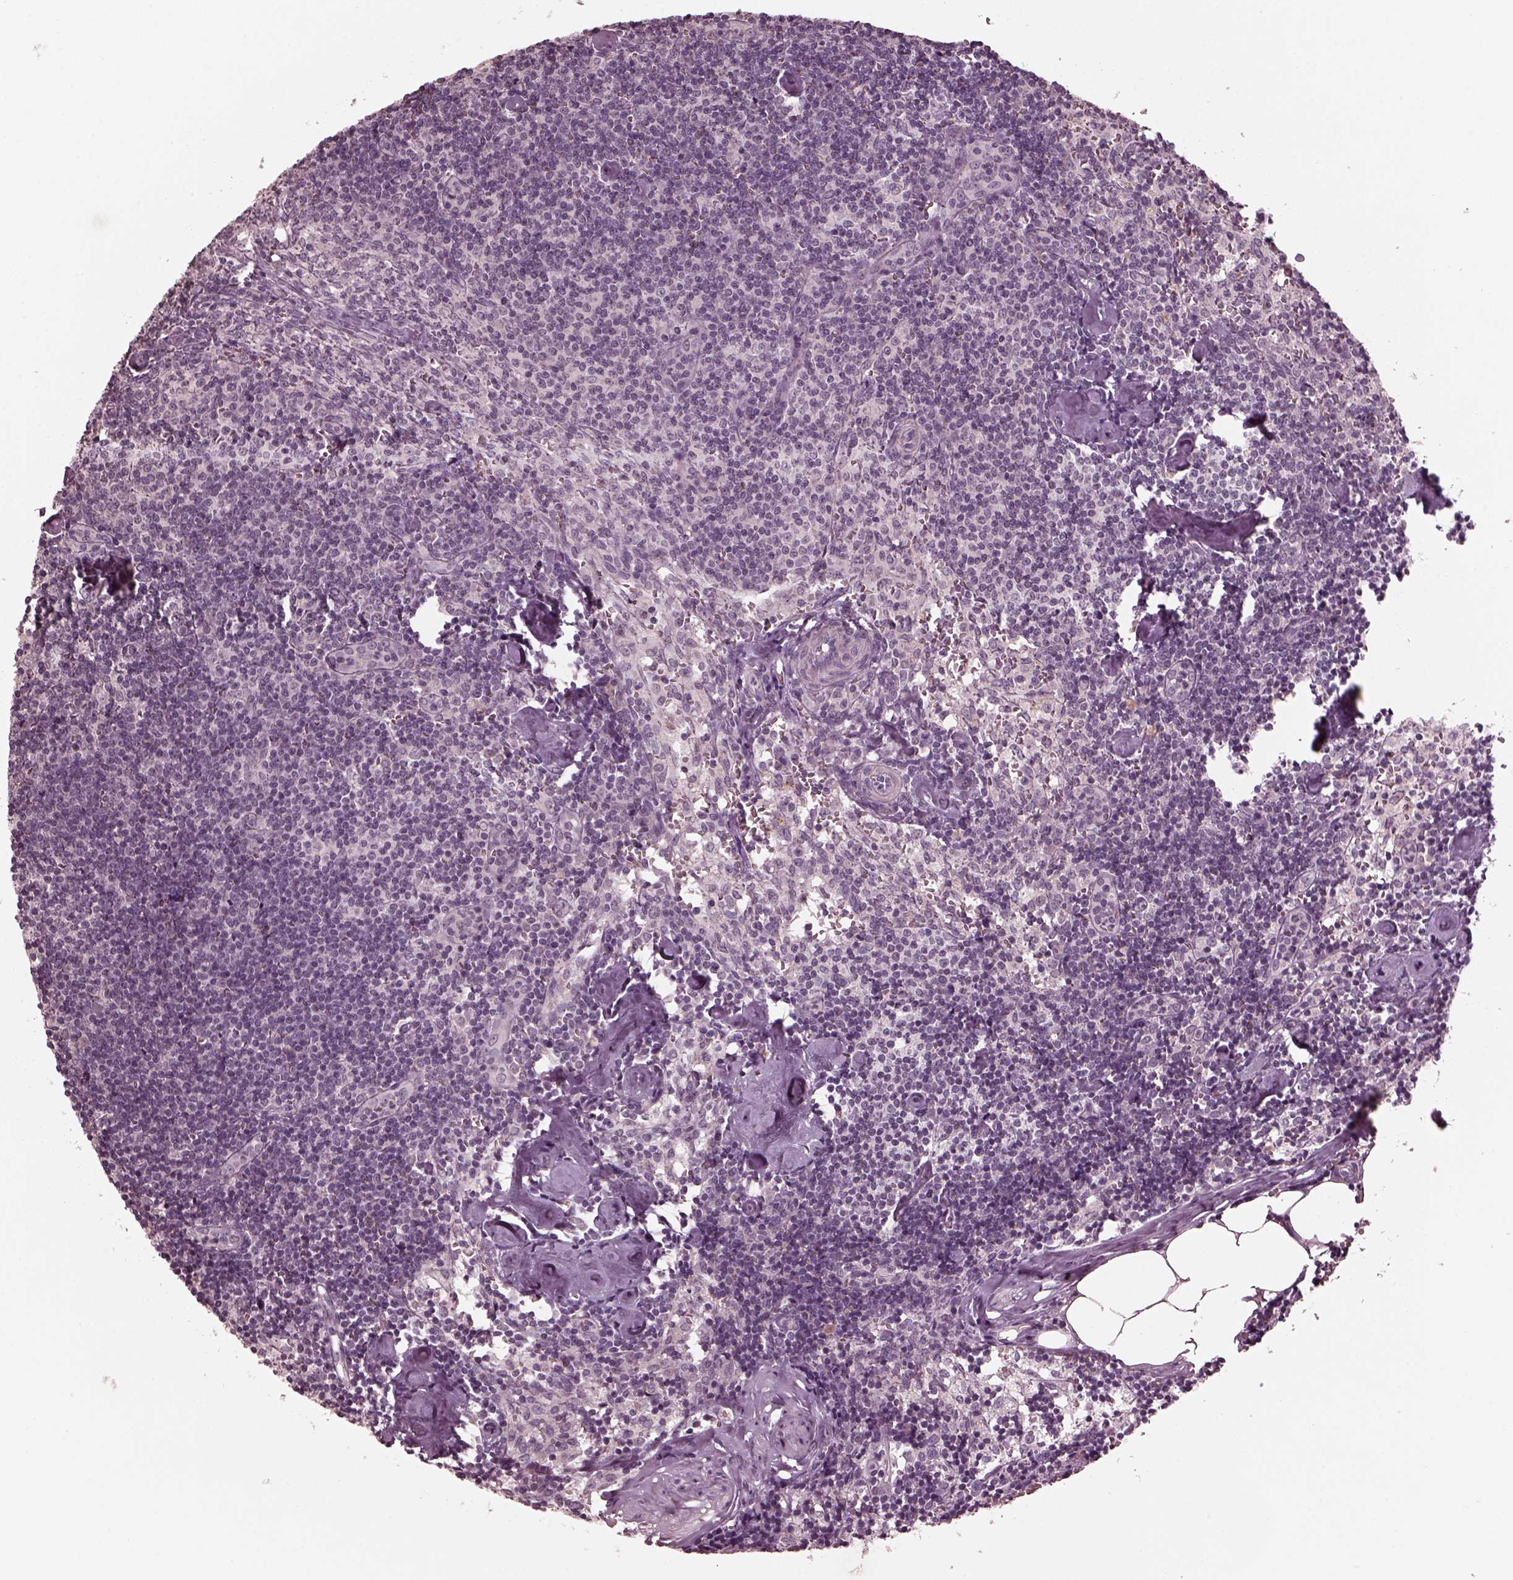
{"staining": {"intensity": "negative", "quantity": "none", "location": "none"}, "tissue": "lymph node", "cell_type": "Germinal center cells", "image_type": "normal", "snomed": [{"axis": "morphology", "description": "Normal tissue, NOS"}, {"axis": "topography", "description": "Lymph node"}], "caption": "Photomicrograph shows no protein staining in germinal center cells of normal lymph node.", "gene": "RGS7", "patient": {"sex": "female", "age": 50}}